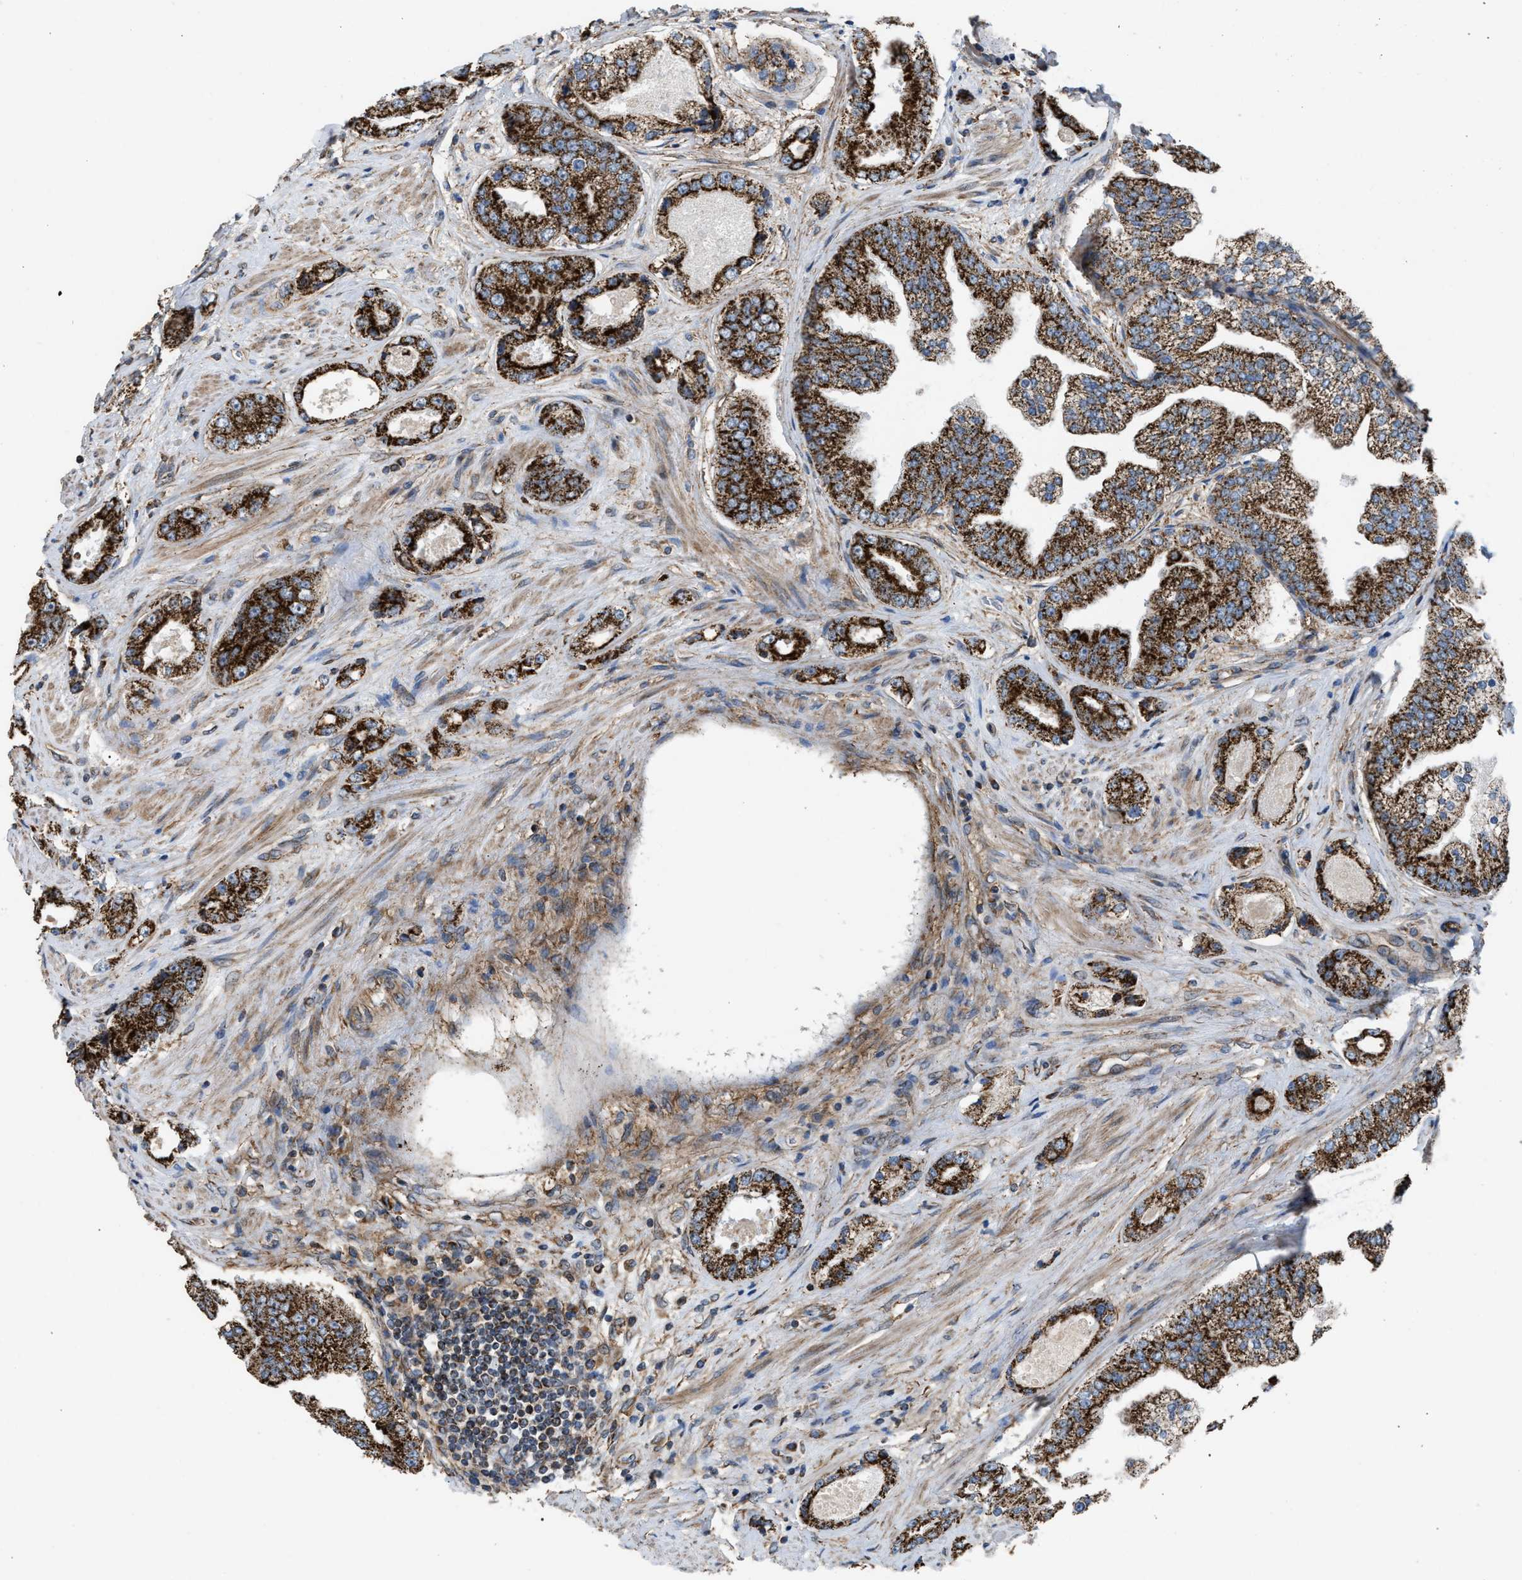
{"staining": {"intensity": "strong", "quantity": ">75%", "location": "cytoplasmic/membranous"}, "tissue": "prostate cancer", "cell_type": "Tumor cells", "image_type": "cancer", "snomed": [{"axis": "morphology", "description": "Adenocarcinoma, High grade"}, {"axis": "topography", "description": "Prostate"}], "caption": "Approximately >75% of tumor cells in prostate cancer reveal strong cytoplasmic/membranous protein positivity as visualized by brown immunohistochemical staining.", "gene": "SLC10A3", "patient": {"sex": "male", "age": 61}}